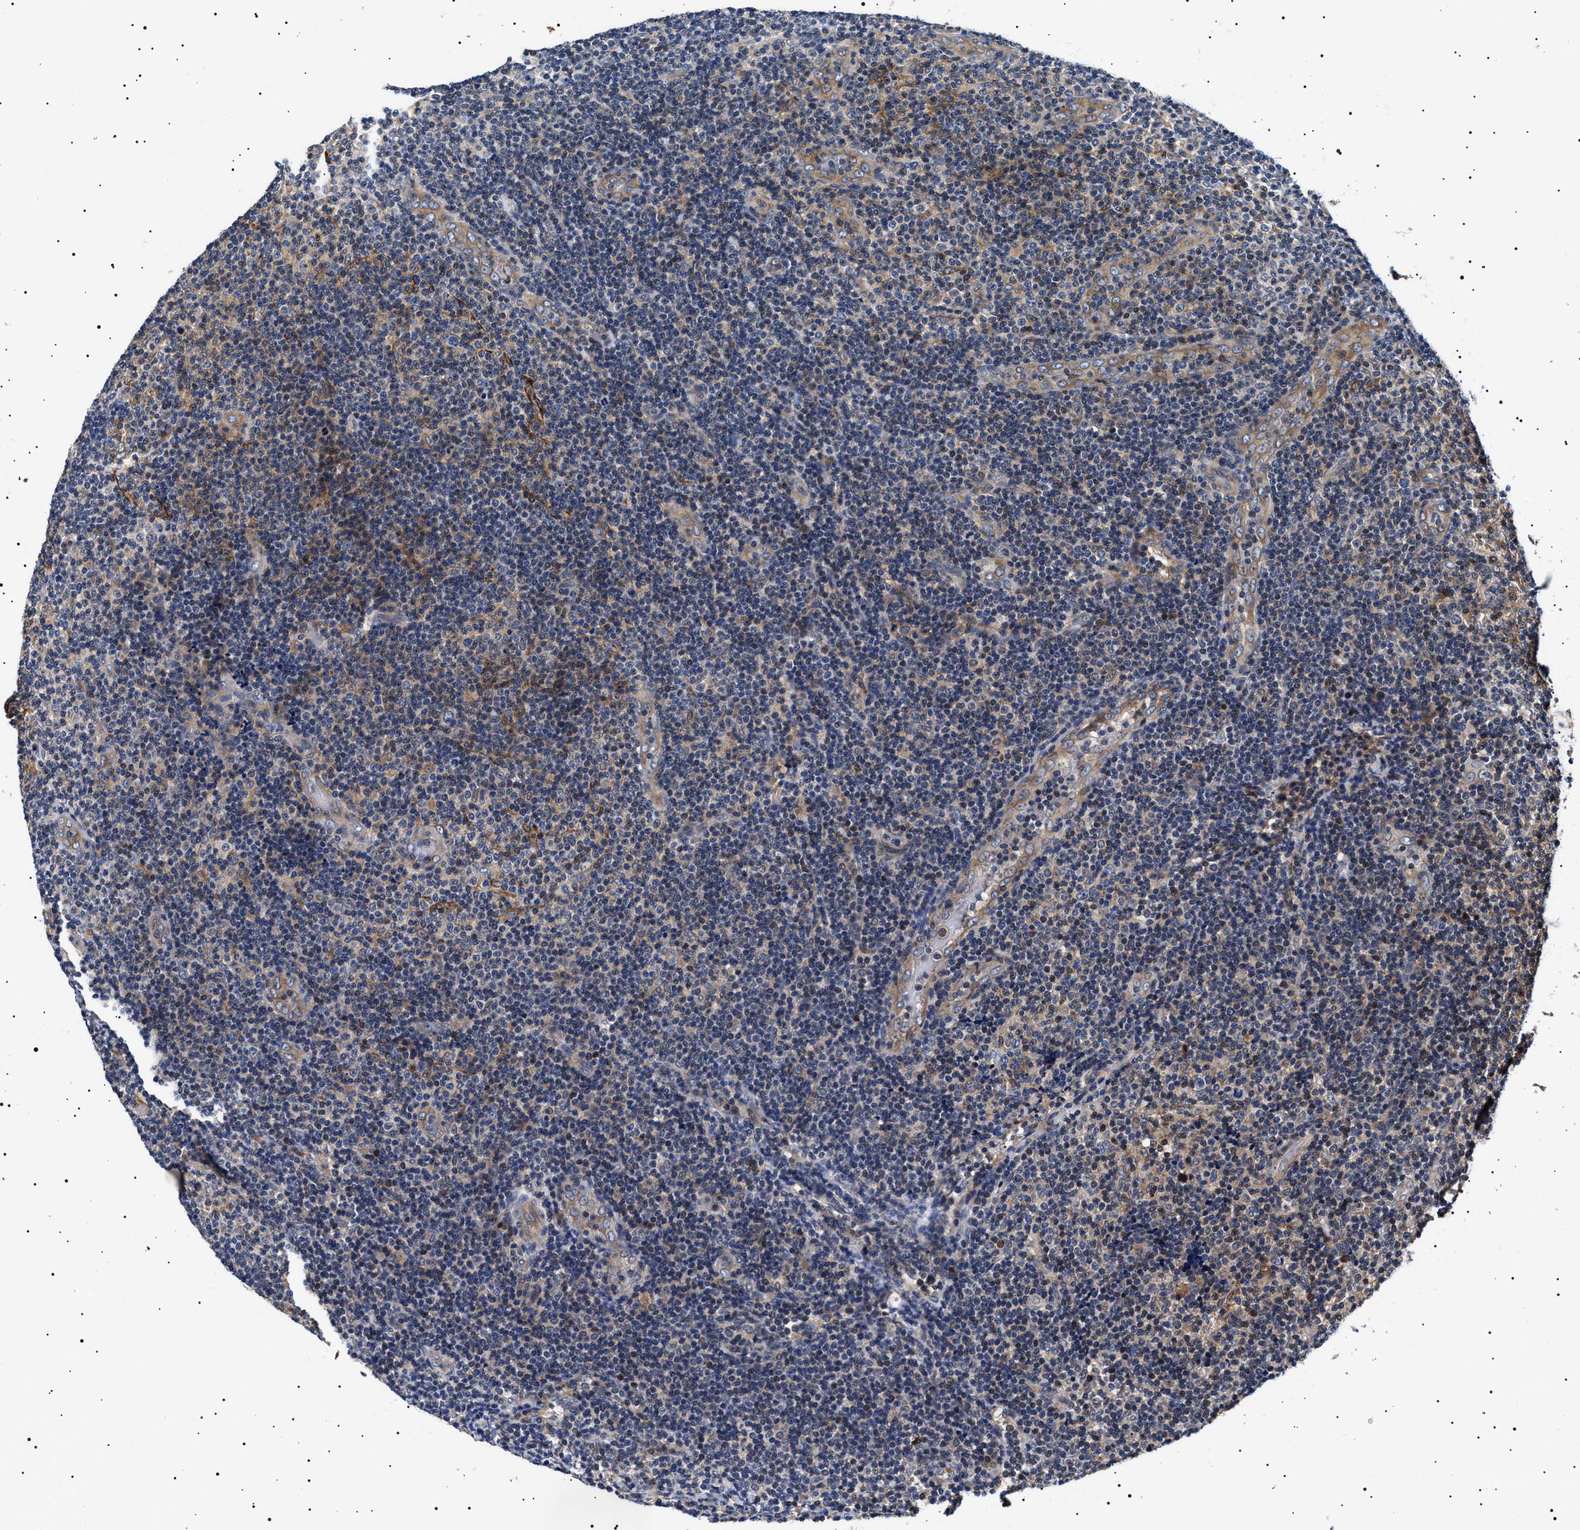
{"staining": {"intensity": "negative", "quantity": "none", "location": "none"}, "tissue": "lymphoma", "cell_type": "Tumor cells", "image_type": "cancer", "snomed": [{"axis": "morphology", "description": "Malignant lymphoma, non-Hodgkin's type, Low grade"}, {"axis": "topography", "description": "Lymph node"}], "caption": "Human low-grade malignant lymphoma, non-Hodgkin's type stained for a protein using immunohistochemistry exhibits no staining in tumor cells.", "gene": "SLC4A7", "patient": {"sex": "male", "age": 83}}